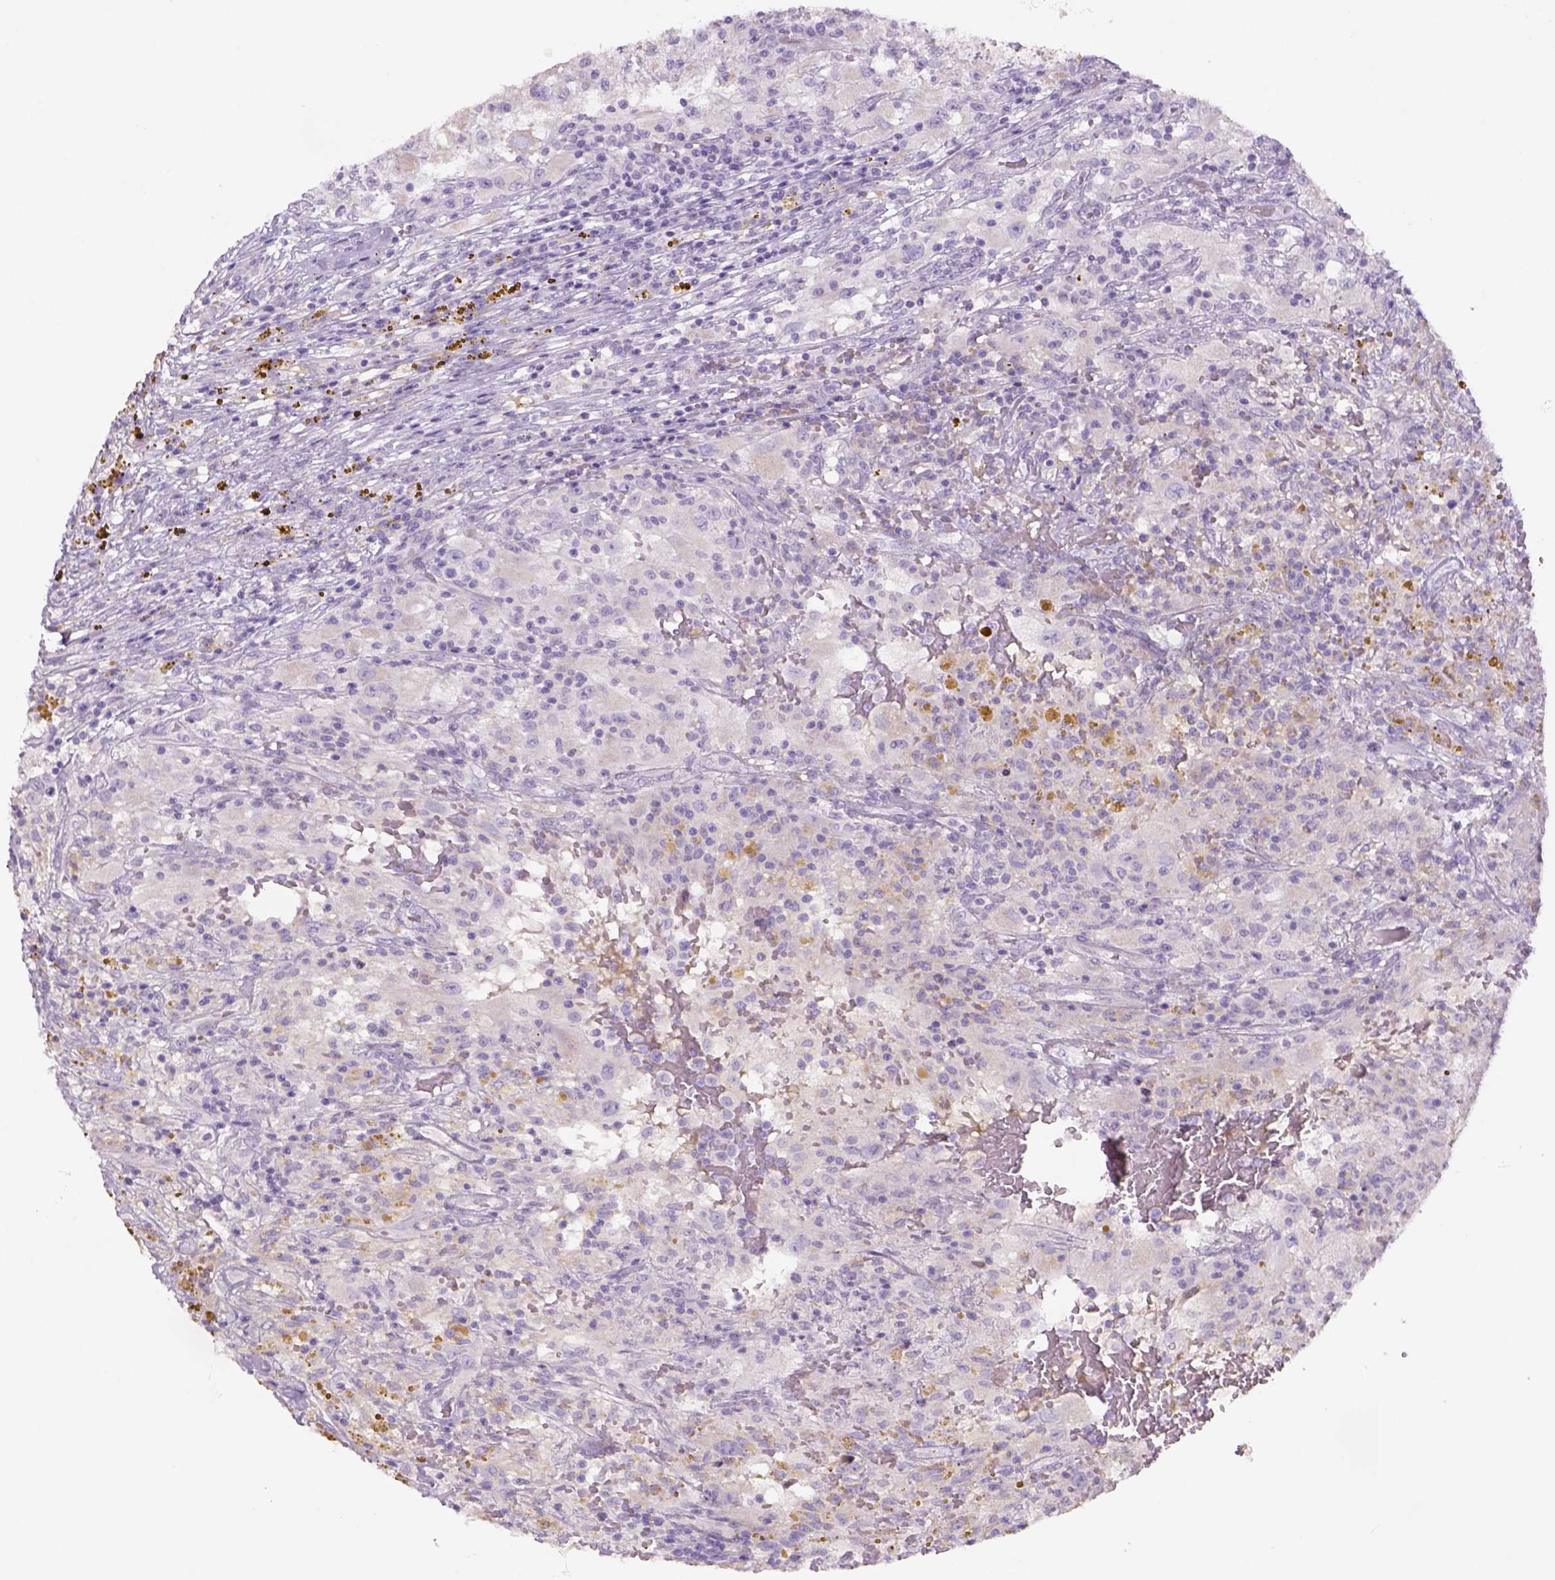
{"staining": {"intensity": "weak", "quantity": "<25%", "location": "cytoplasmic/membranous"}, "tissue": "renal cancer", "cell_type": "Tumor cells", "image_type": "cancer", "snomed": [{"axis": "morphology", "description": "Adenocarcinoma, NOS"}, {"axis": "topography", "description": "Kidney"}], "caption": "The image demonstrates no significant positivity in tumor cells of renal adenocarcinoma.", "gene": "ADGRV1", "patient": {"sex": "female", "age": 67}}